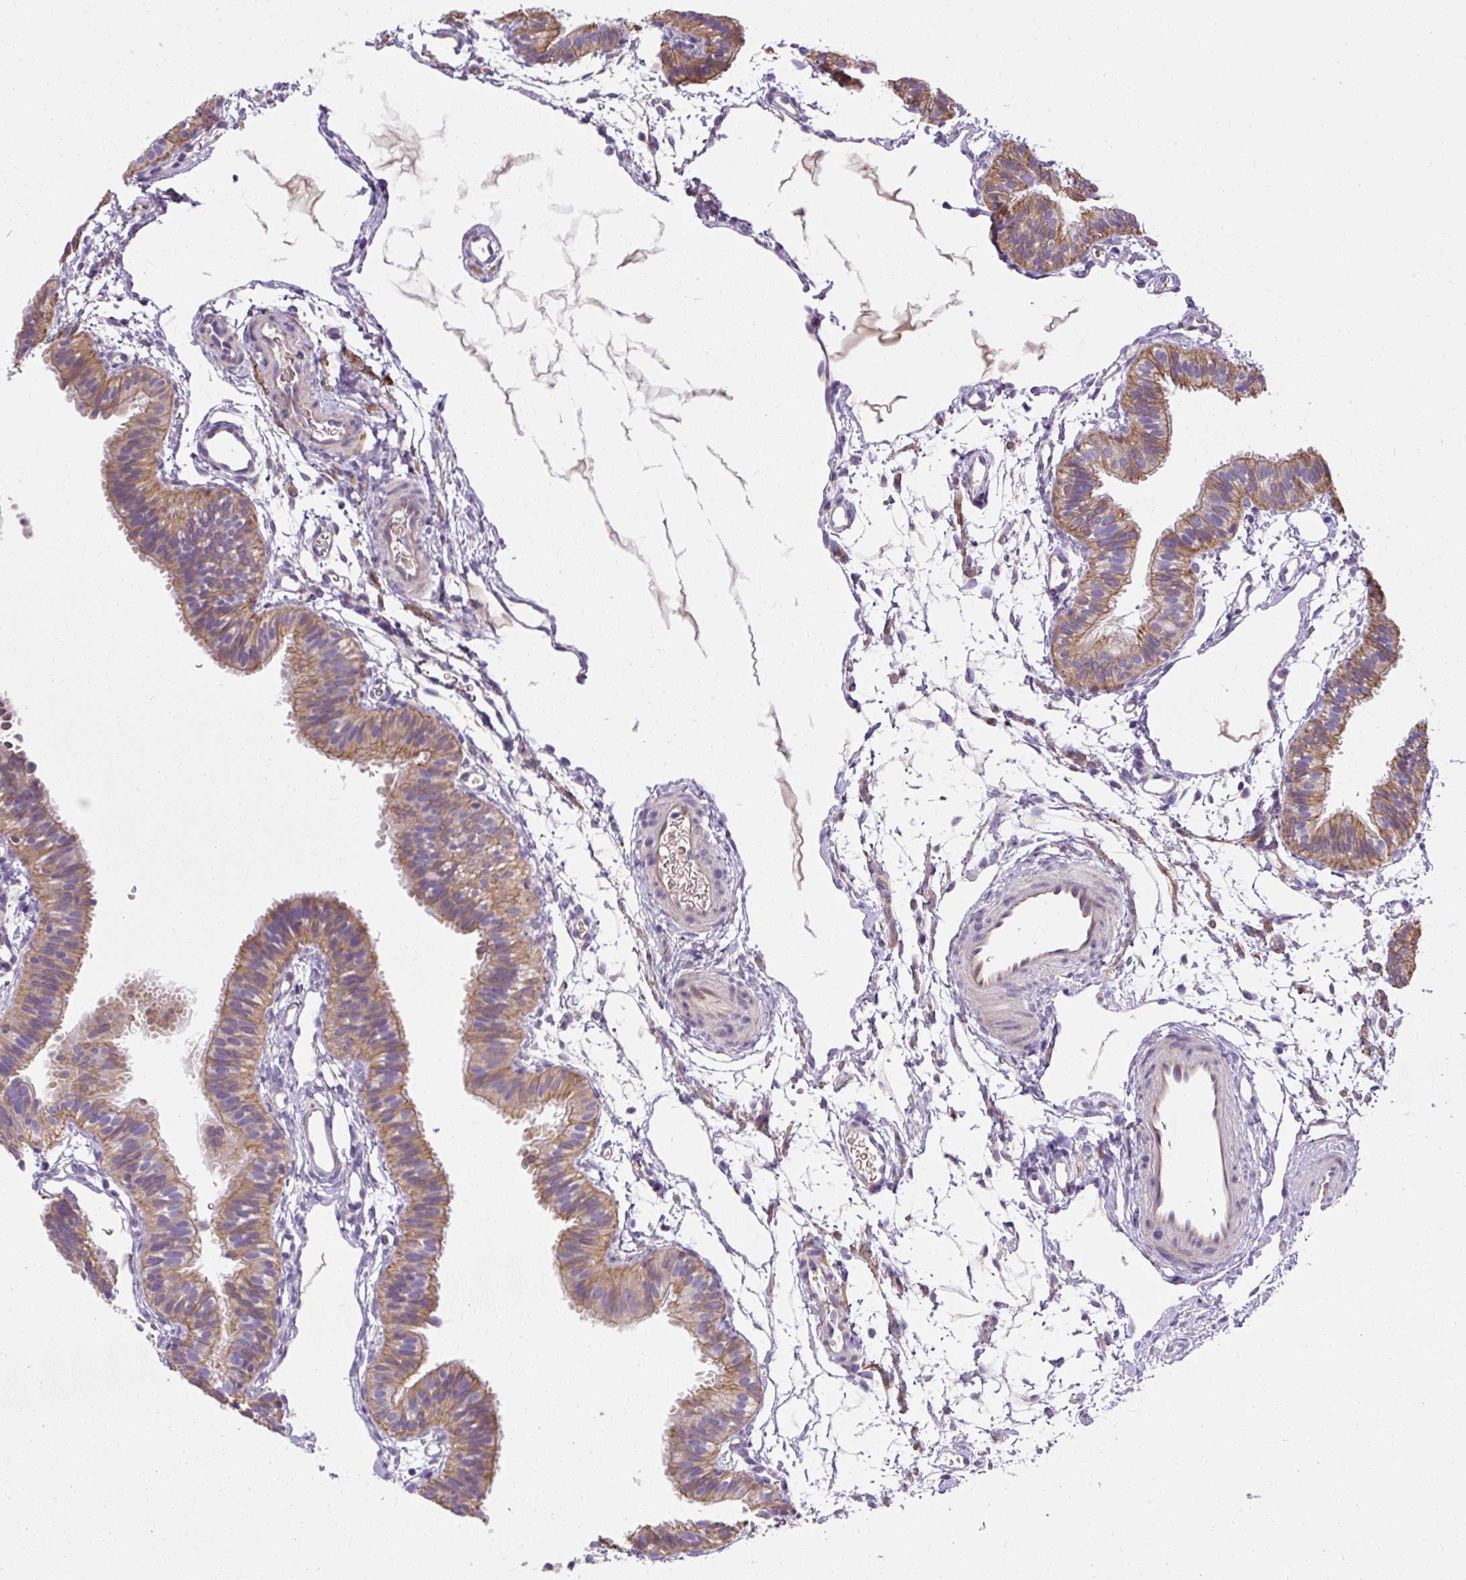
{"staining": {"intensity": "moderate", "quantity": ">75%", "location": "cytoplasmic/membranous"}, "tissue": "fallopian tube", "cell_type": "Glandular cells", "image_type": "normal", "snomed": [{"axis": "morphology", "description": "Normal tissue, NOS"}, {"axis": "topography", "description": "Fallopian tube"}], "caption": "IHC (DAB (3,3'-diaminobenzidine)) staining of normal human fallopian tube displays moderate cytoplasmic/membranous protein expression in about >75% of glandular cells. (Brightfield microscopy of DAB IHC at high magnification).", "gene": "FAM149A", "patient": {"sex": "female", "age": 35}}